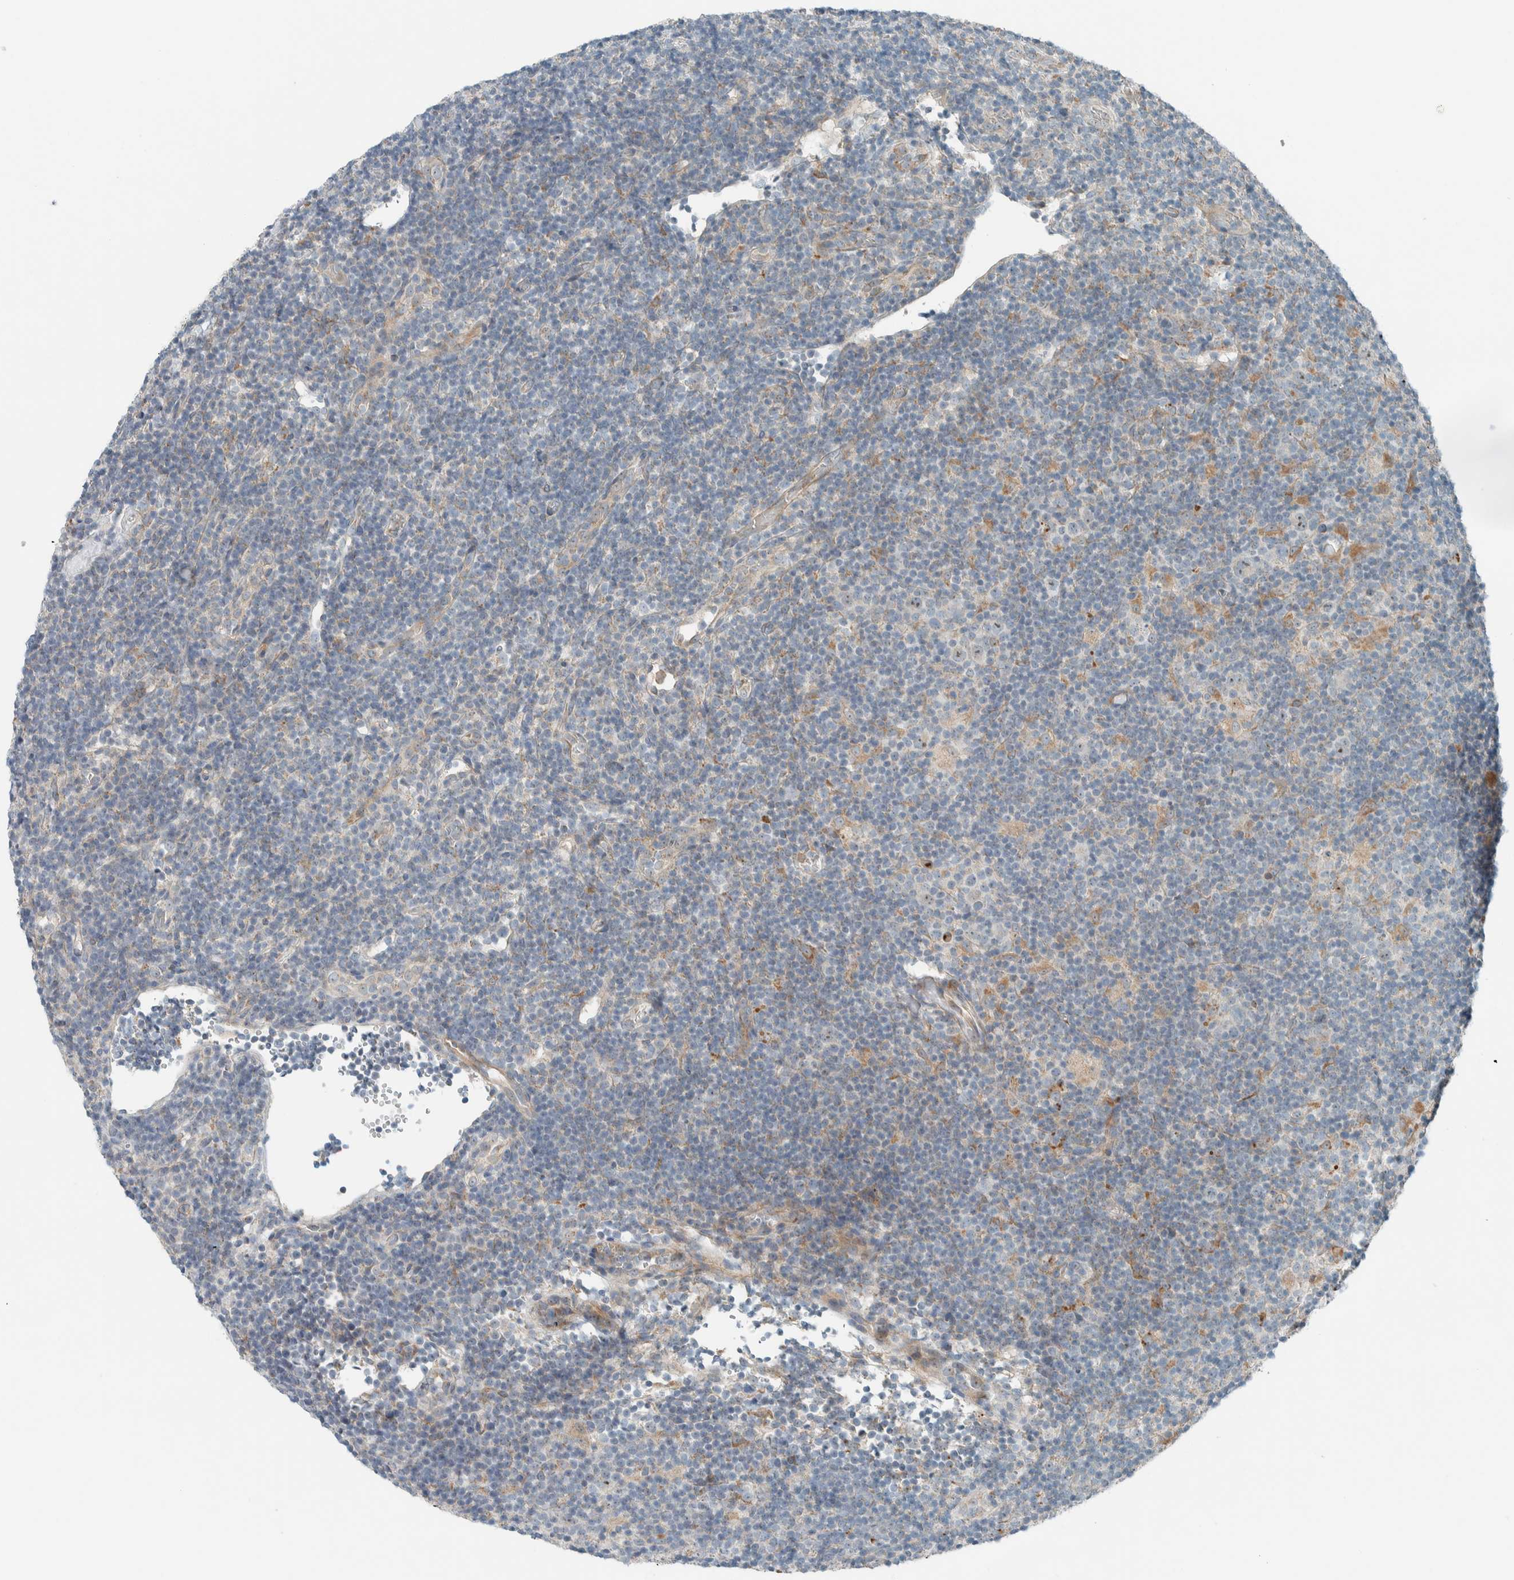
{"staining": {"intensity": "negative", "quantity": "none", "location": "none"}, "tissue": "lymphoma", "cell_type": "Tumor cells", "image_type": "cancer", "snomed": [{"axis": "morphology", "description": "Hodgkin's disease, NOS"}, {"axis": "topography", "description": "Lymph node"}], "caption": "IHC image of lymphoma stained for a protein (brown), which shows no positivity in tumor cells. Brightfield microscopy of IHC stained with DAB (3,3'-diaminobenzidine) (brown) and hematoxylin (blue), captured at high magnification.", "gene": "SLFN12L", "patient": {"sex": "female", "age": 57}}